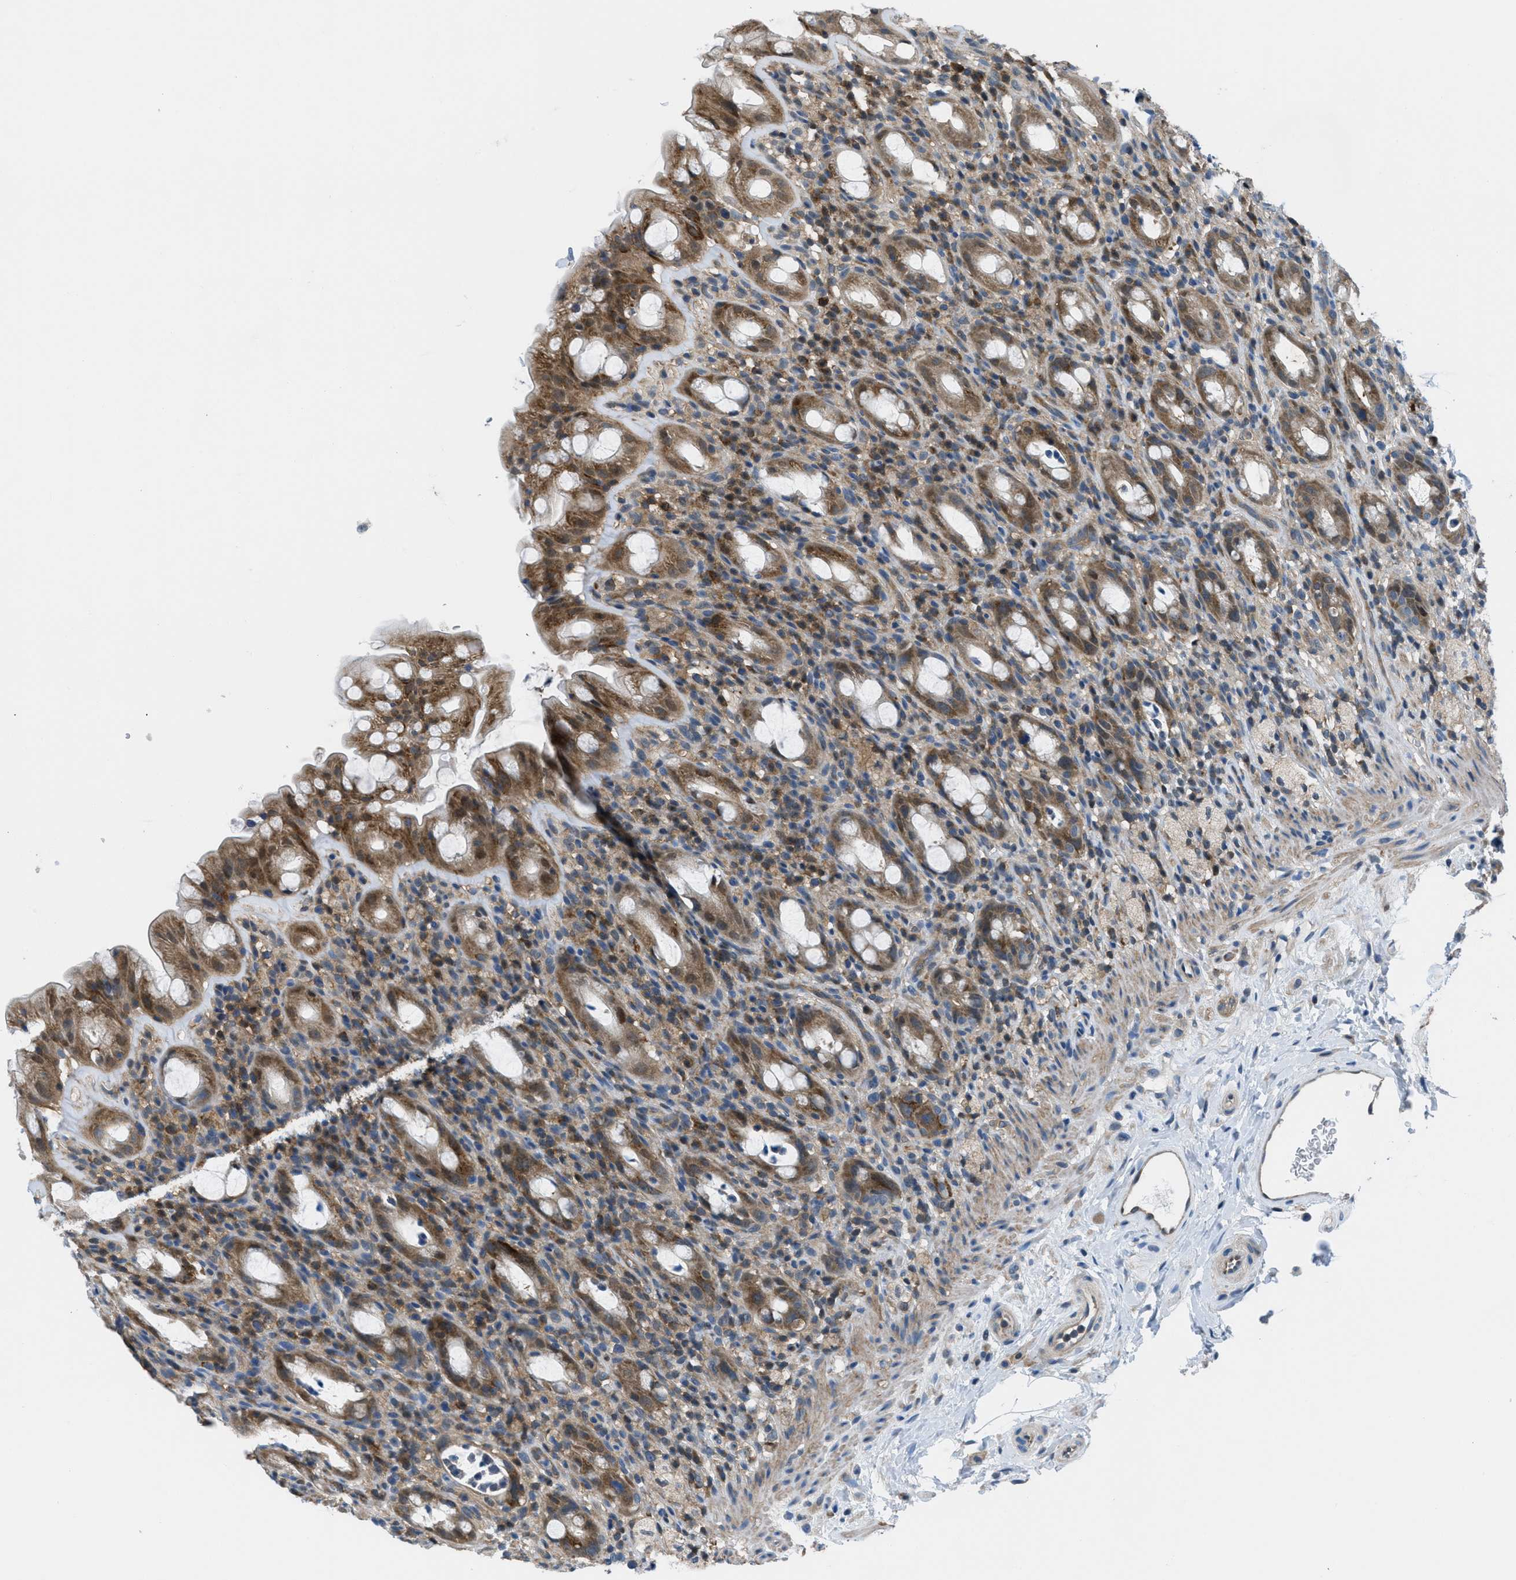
{"staining": {"intensity": "moderate", "quantity": ">75%", "location": "cytoplasmic/membranous"}, "tissue": "rectum", "cell_type": "Glandular cells", "image_type": "normal", "snomed": [{"axis": "morphology", "description": "Normal tissue, NOS"}, {"axis": "topography", "description": "Rectum"}], "caption": "A high-resolution photomicrograph shows IHC staining of unremarkable rectum, which exhibits moderate cytoplasmic/membranous expression in about >75% of glandular cells. (DAB = brown stain, brightfield microscopy at high magnification).", "gene": "PIP5K1C", "patient": {"sex": "male", "age": 44}}